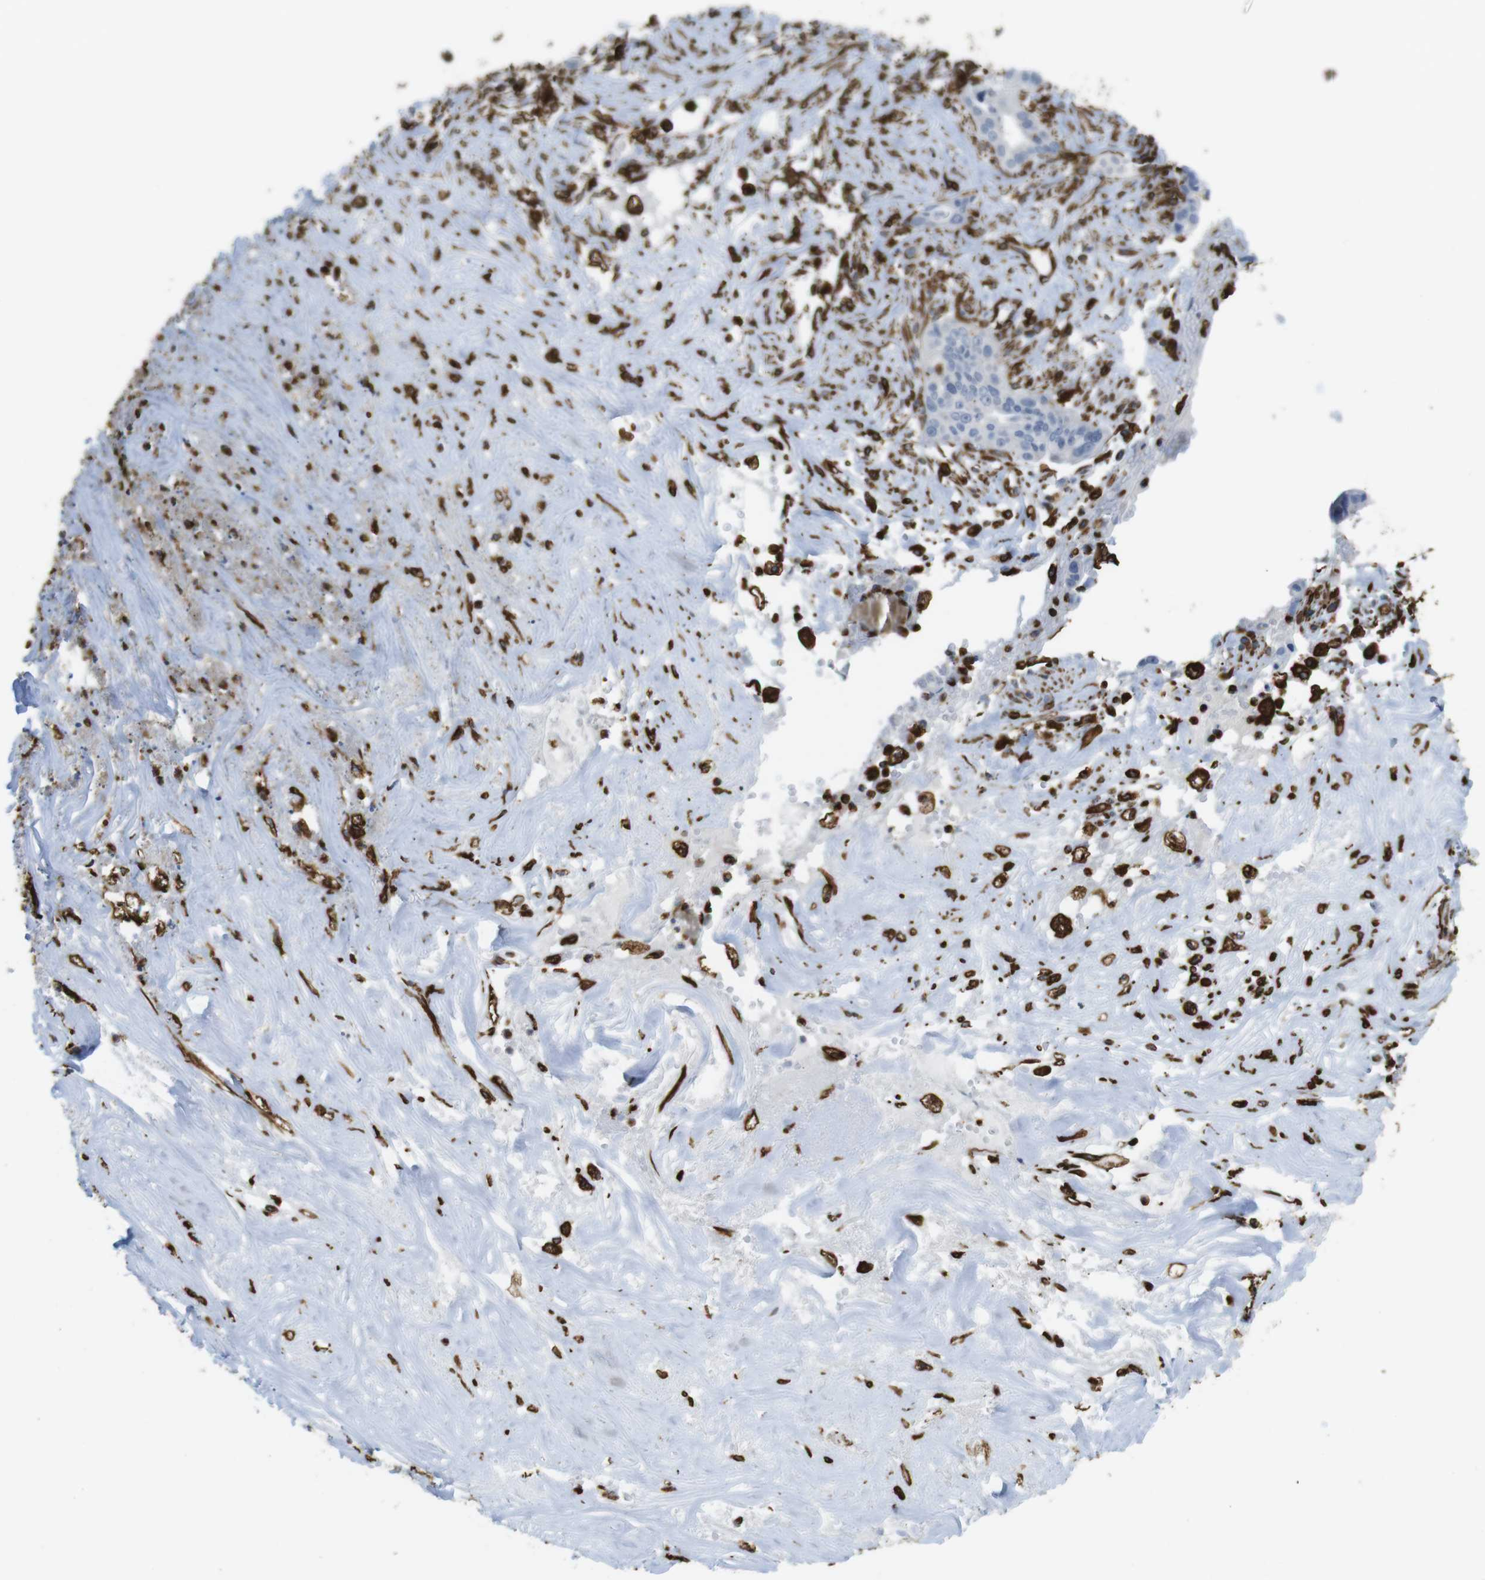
{"staining": {"intensity": "negative", "quantity": "none", "location": "none"}, "tissue": "liver cancer", "cell_type": "Tumor cells", "image_type": "cancer", "snomed": [{"axis": "morphology", "description": "Cholangiocarcinoma"}, {"axis": "topography", "description": "Liver"}], "caption": "The micrograph reveals no staining of tumor cells in liver cancer.", "gene": "RALGPS1", "patient": {"sex": "female", "age": 61}}